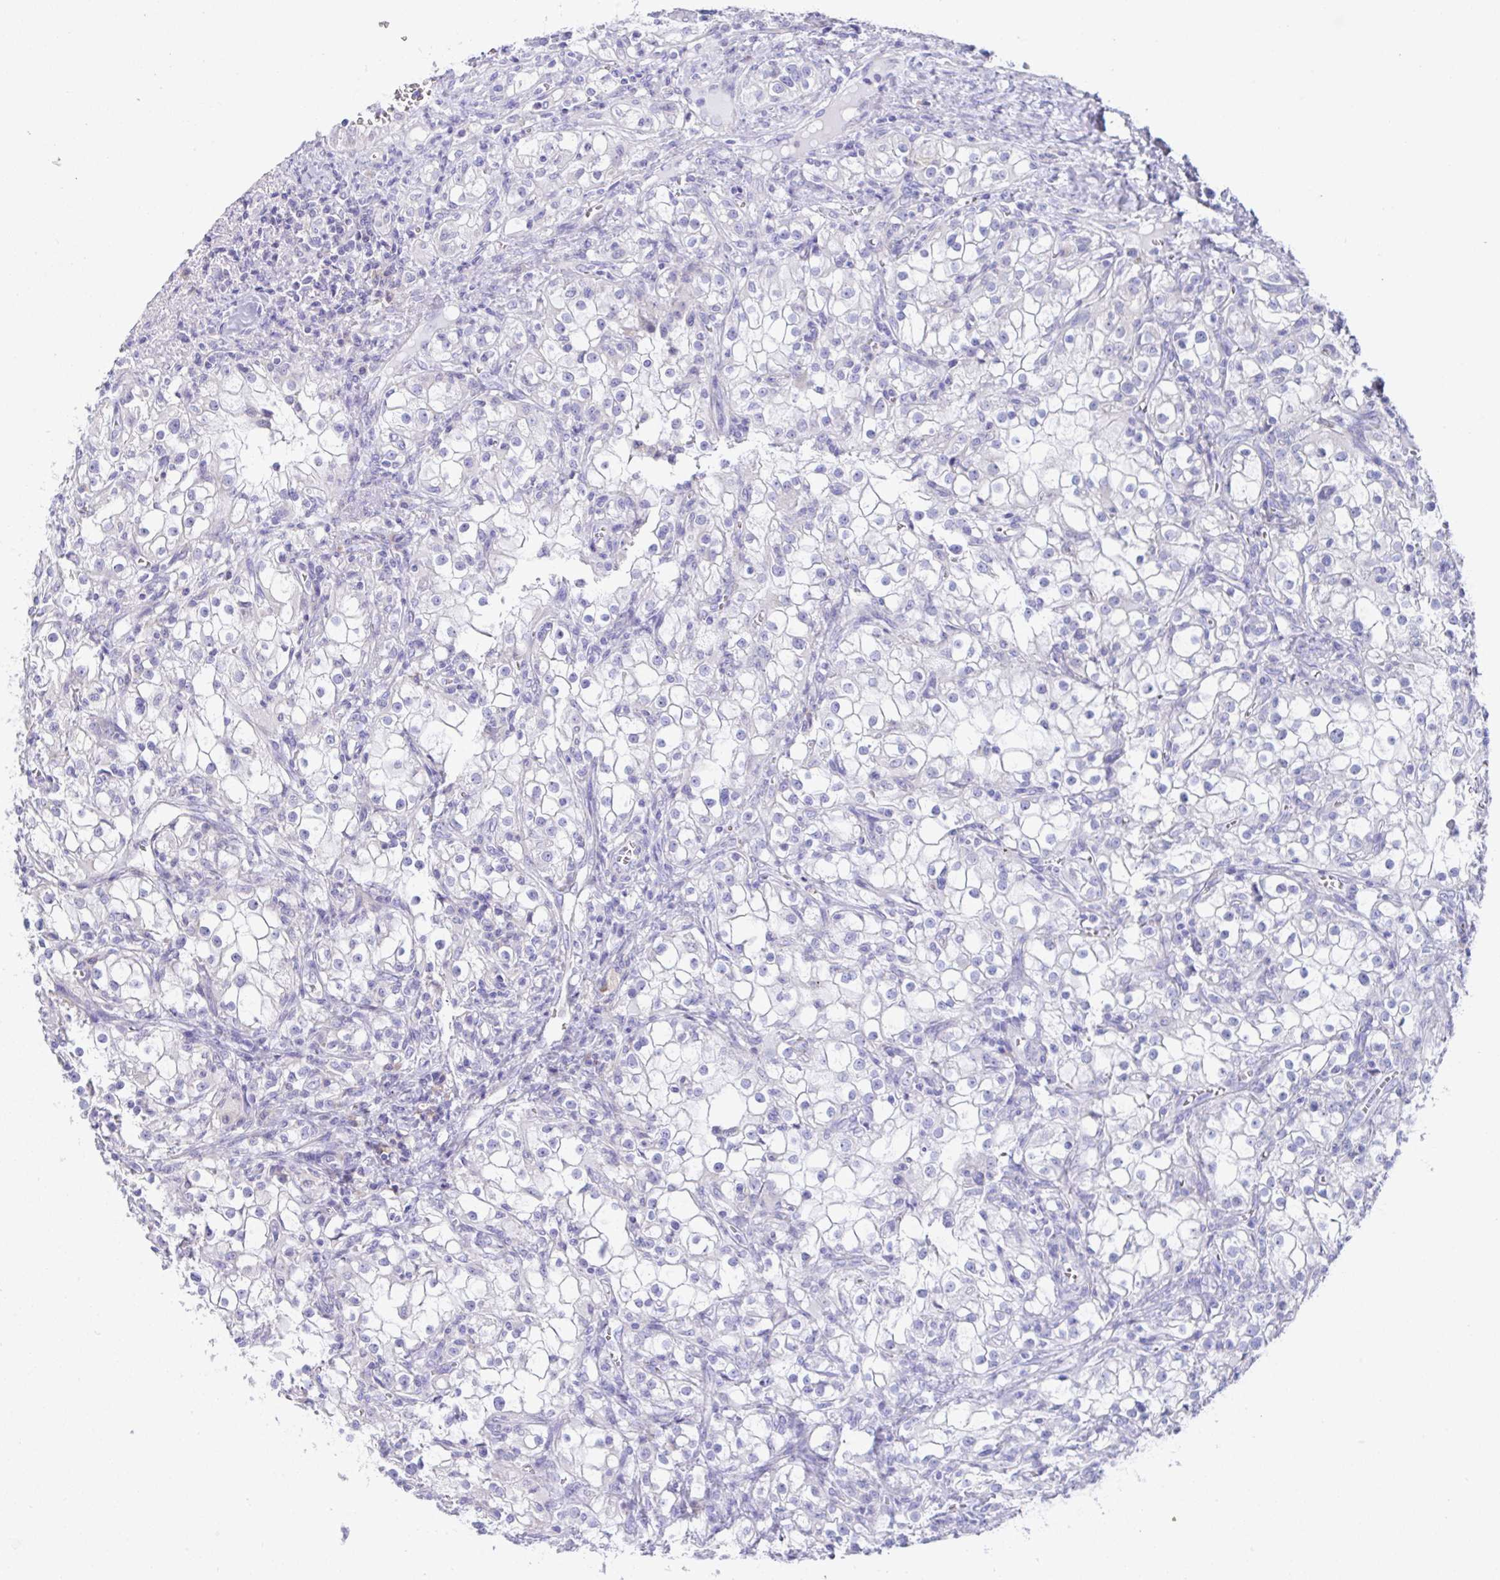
{"staining": {"intensity": "negative", "quantity": "none", "location": "none"}, "tissue": "renal cancer", "cell_type": "Tumor cells", "image_type": "cancer", "snomed": [{"axis": "morphology", "description": "Adenocarcinoma, NOS"}, {"axis": "topography", "description": "Kidney"}], "caption": "High power microscopy image of an immunohistochemistry photomicrograph of renal cancer (adenocarcinoma), revealing no significant expression in tumor cells.", "gene": "FAU", "patient": {"sex": "female", "age": 74}}